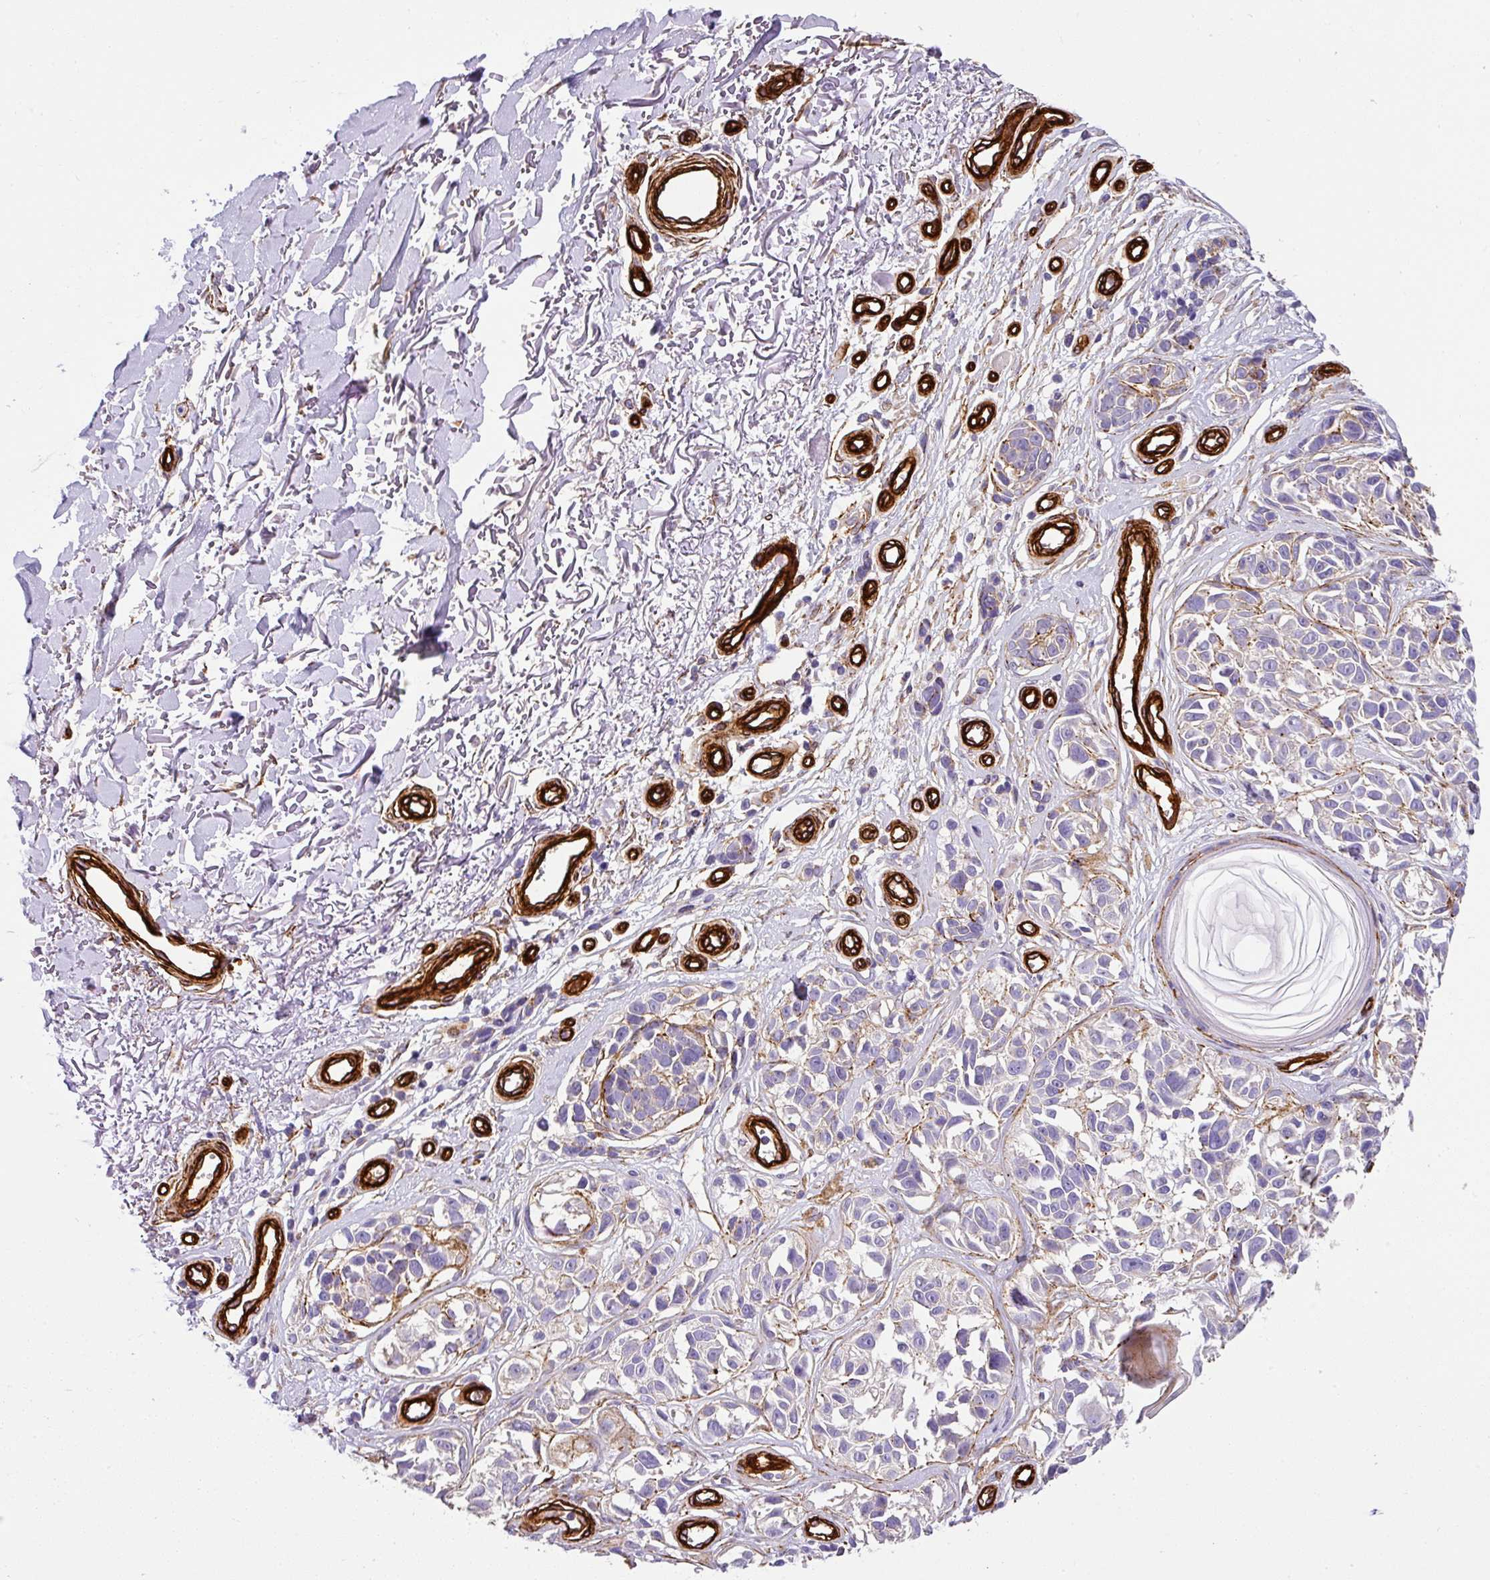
{"staining": {"intensity": "weak", "quantity": "<25%", "location": "cytoplasmic/membranous"}, "tissue": "melanoma", "cell_type": "Tumor cells", "image_type": "cancer", "snomed": [{"axis": "morphology", "description": "Malignant melanoma, NOS"}, {"axis": "topography", "description": "Skin"}], "caption": "The immunohistochemistry image has no significant expression in tumor cells of melanoma tissue. (DAB immunohistochemistry, high magnification).", "gene": "SLC25A17", "patient": {"sex": "male", "age": 73}}